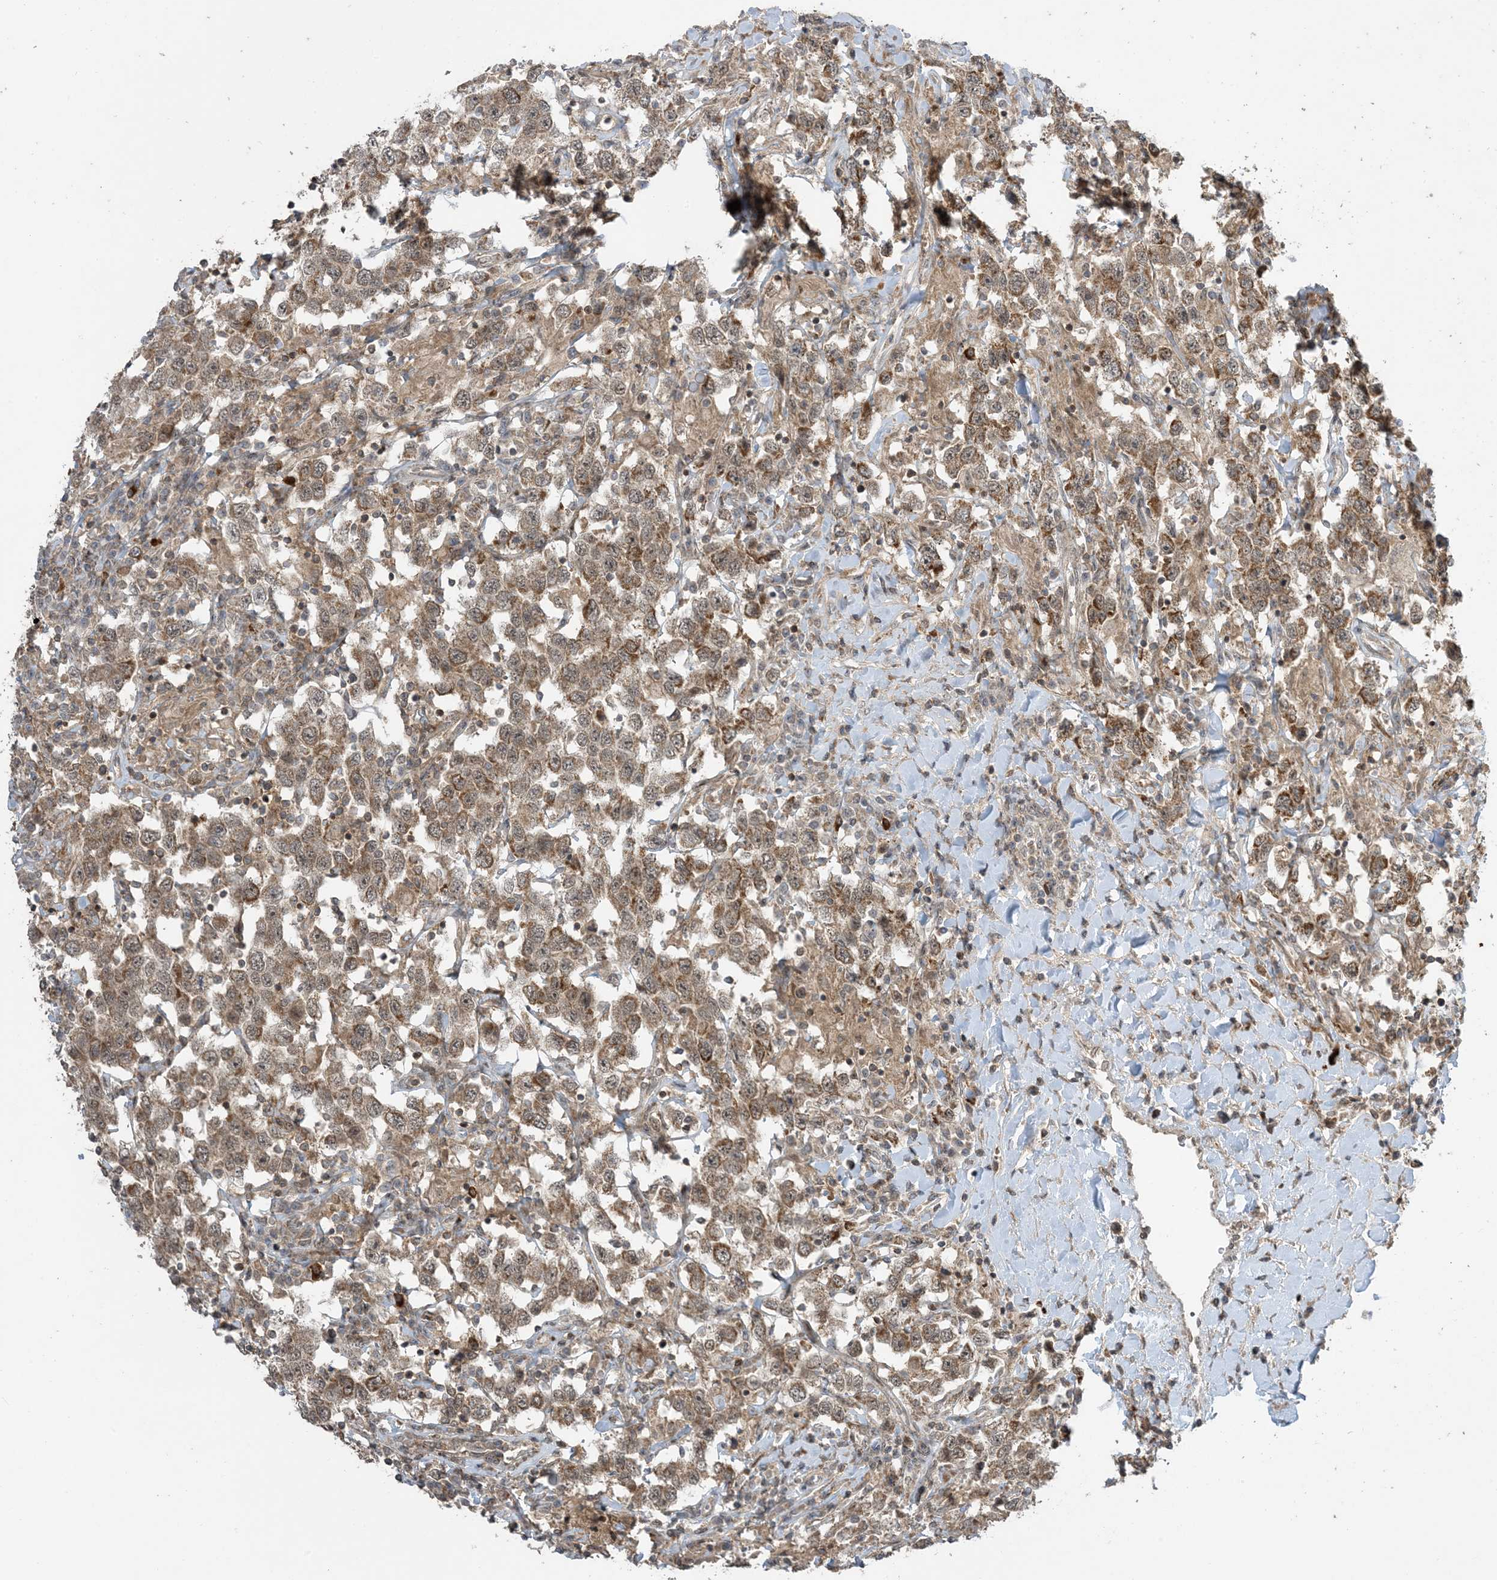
{"staining": {"intensity": "moderate", "quantity": ">75%", "location": "cytoplasmic/membranous"}, "tissue": "testis cancer", "cell_type": "Tumor cells", "image_type": "cancer", "snomed": [{"axis": "morphology", "description": "Seminoma, NOS"}, {"axis": "topography", "description": "Testis"}], "caption": "About >75% of tumor cells in testis cancer demonstrate moderate cytoplasmic/membranous protein staining as visualized by brown immunohistochemical staining.", "gene": "PHLDB2", "patient": {"sex": "male", "age": 41}}